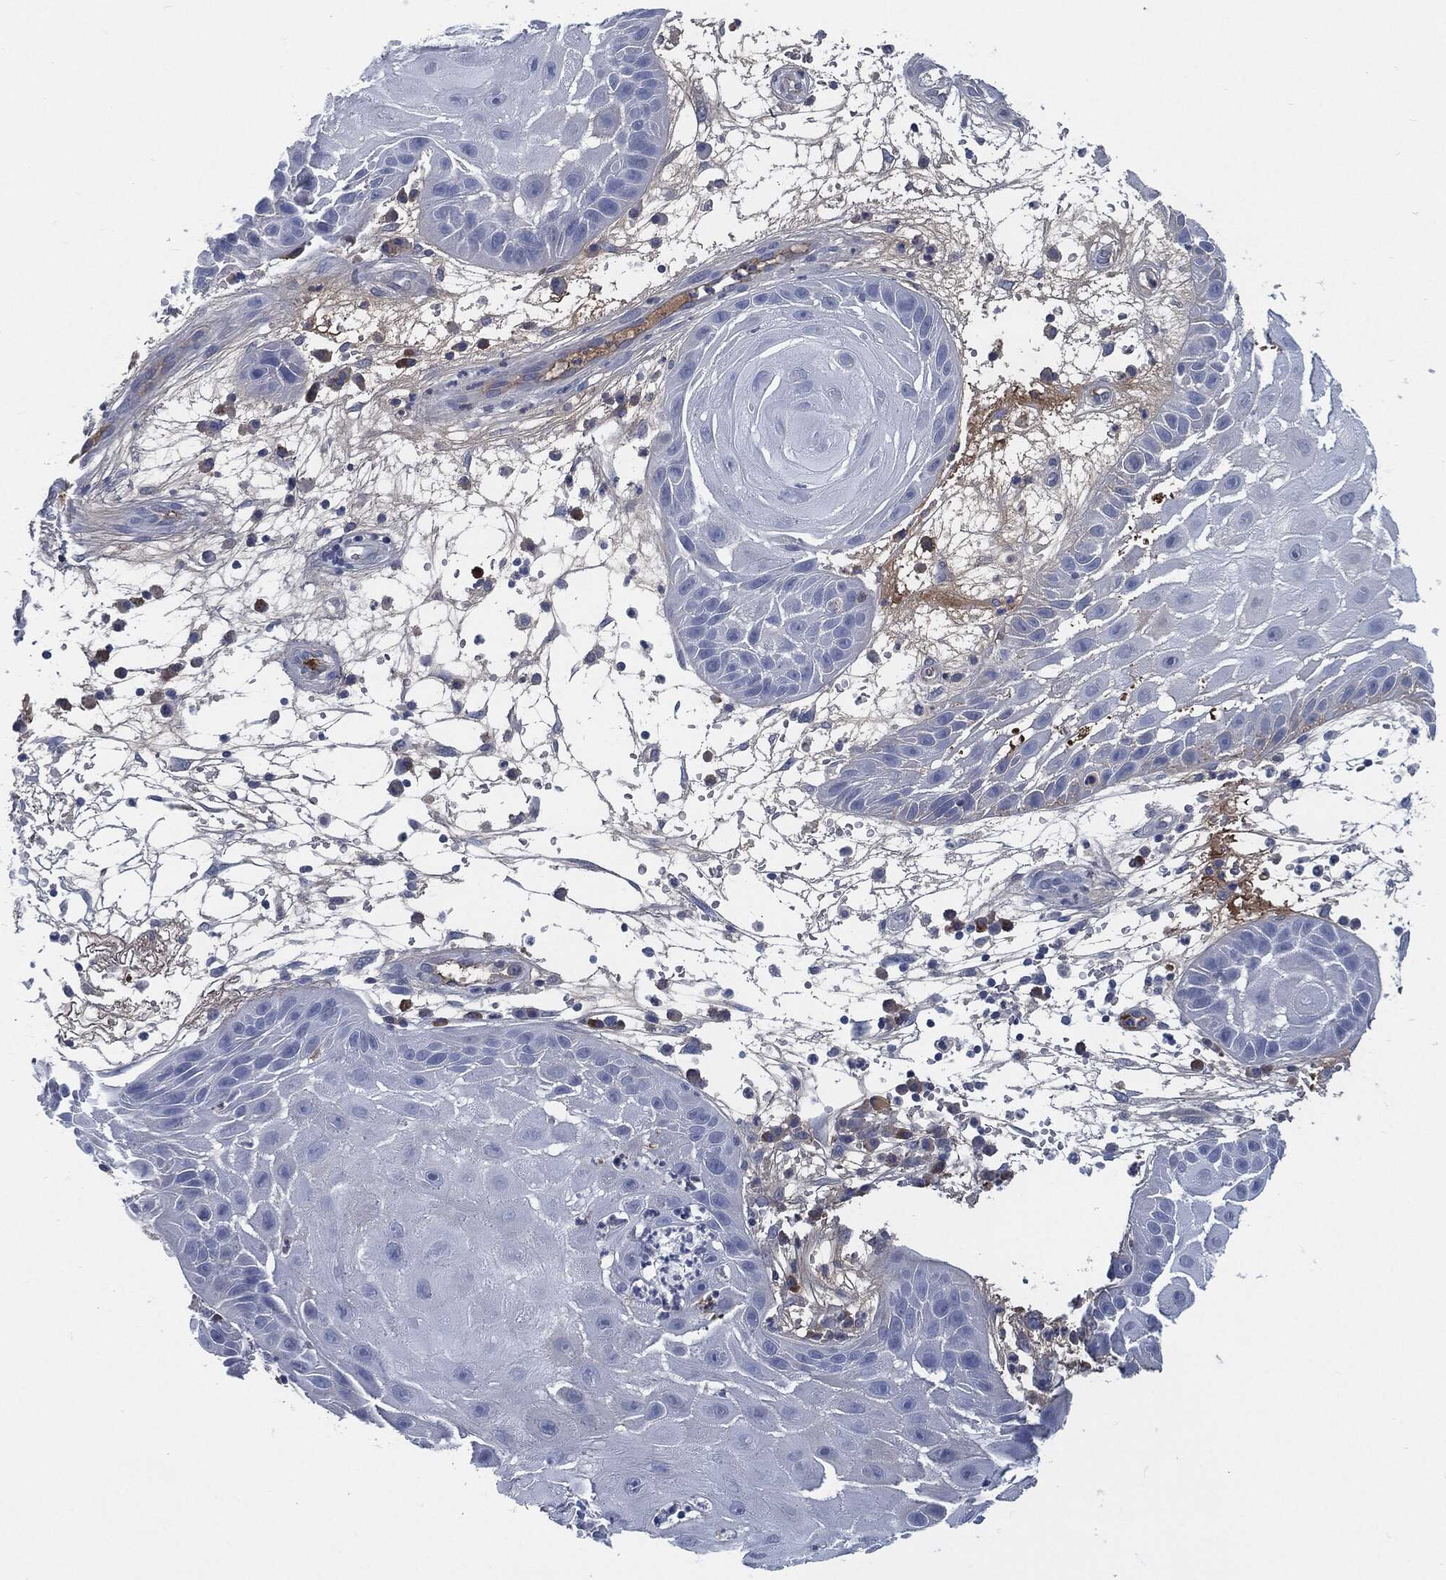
{"staining": {"intensity": "negative", "quantity": "none", "location": "none"}, "tissue": "skin cancer", "cell_type": "Tumor cells", "image_type": "cancer", "snomed": [{"axis": "morphology", "description": "Normal tissue, NOS"}, {"axis": "morphology", "description": "Squamous cell carcinoma, NOS"}, {"axis": "topography", "description": "Skin"}], "caption": "Micrograph shows no protein staining in tumor cells of skin cancer (squamous cell carcinoma) tissue. Nuclei are stained in blue.", "gene": "MST1", "patient": {"sex": "male", "age": 79}}